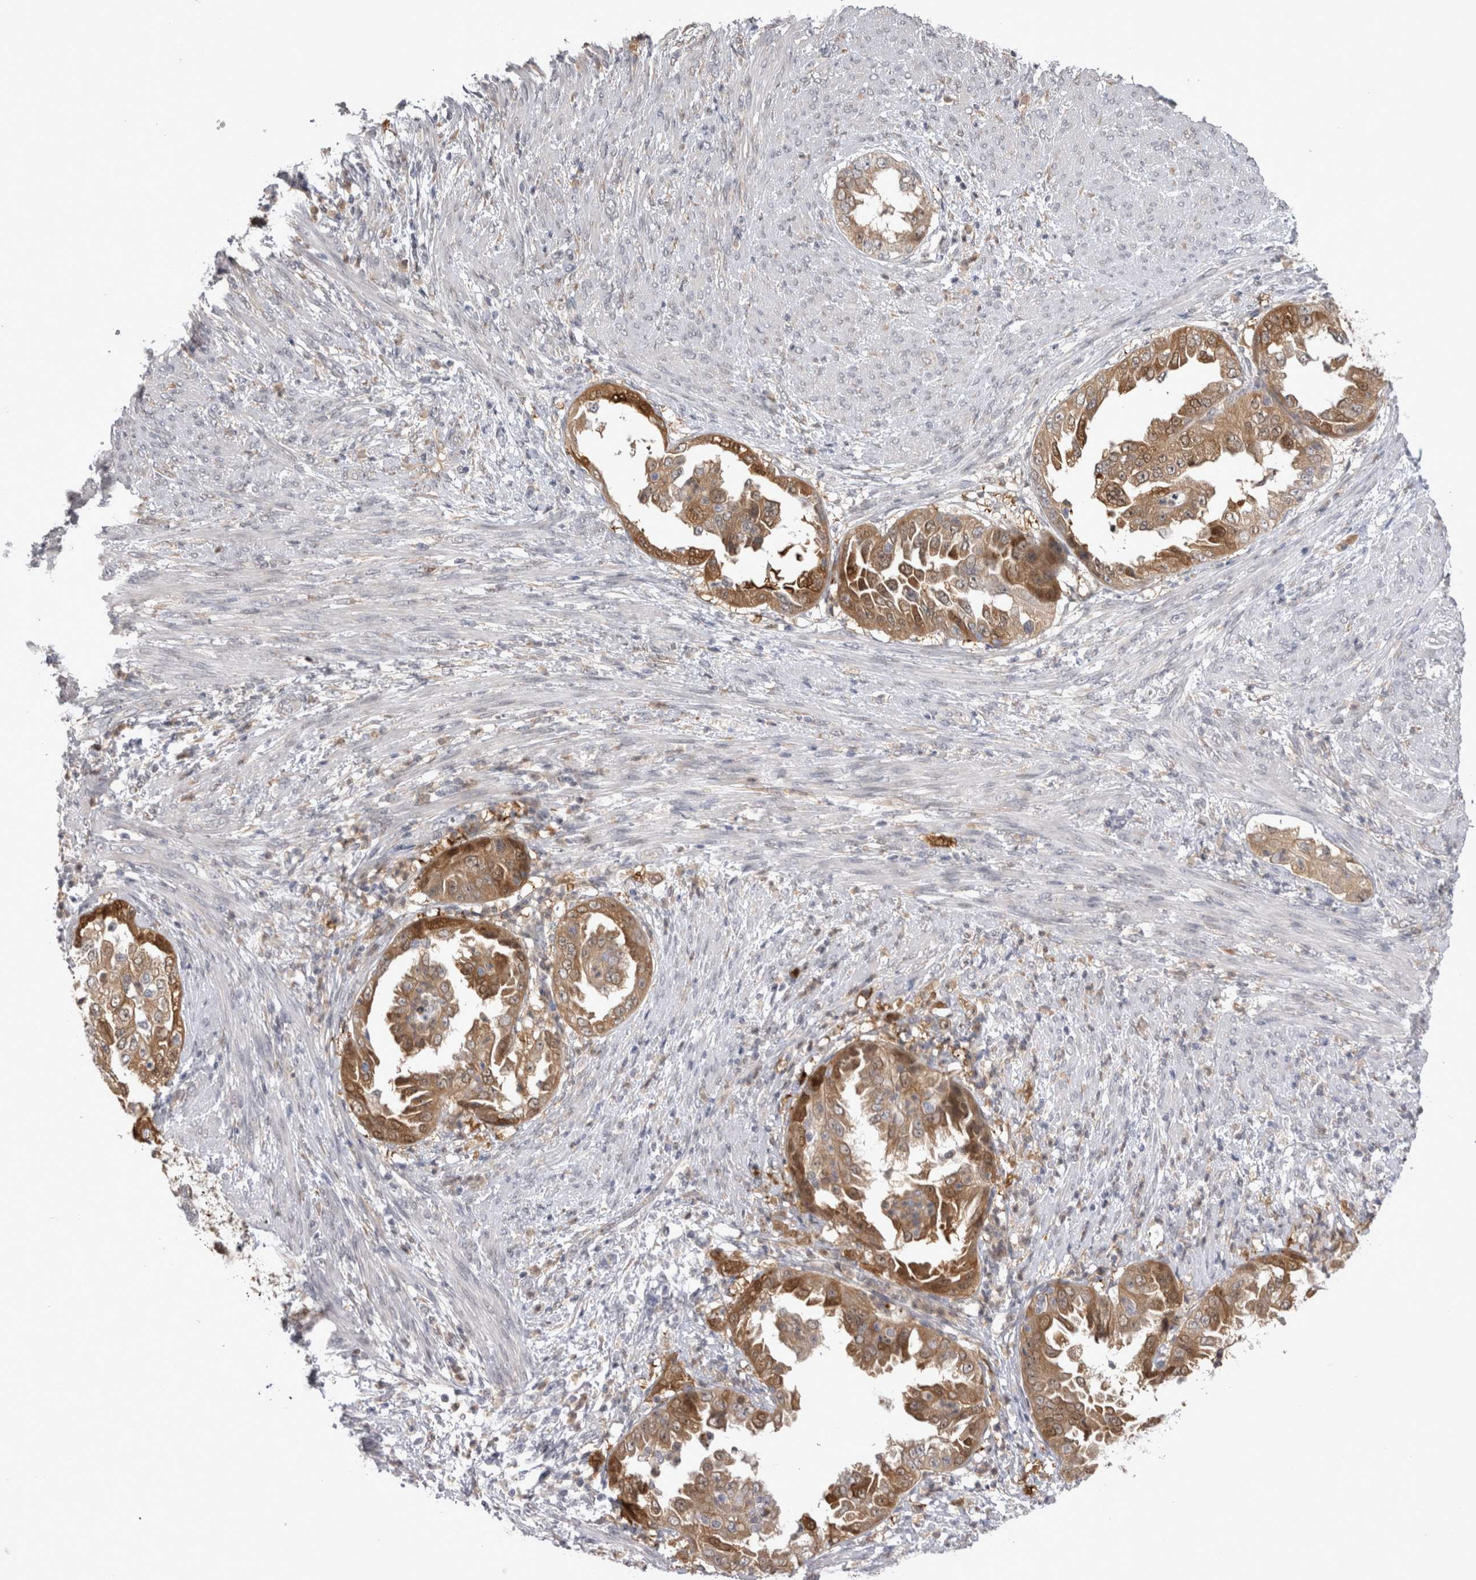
{"staining": {"intensity": "moderate", "quantity": ">75%", "location": "cytoplasmic/membranous,nuclear"}, "tissue": "endometrial cancer", "cell_type": "Tumor cells", "image_type": "cancer", "snomed": [{"axis": "morphology", "description": "Adenocarcinoma, NOS"}, {"axis": "topography", "description": "Endometrium"}], "caption": "Endometrial cancer stained for a protein (brown) reveals moderate cytoplasmic/membranous and nuclear positive expression in about >75% of tumor cells.", "gene": "CHIC2", "patient": {"sex": "female", "age": 85}}